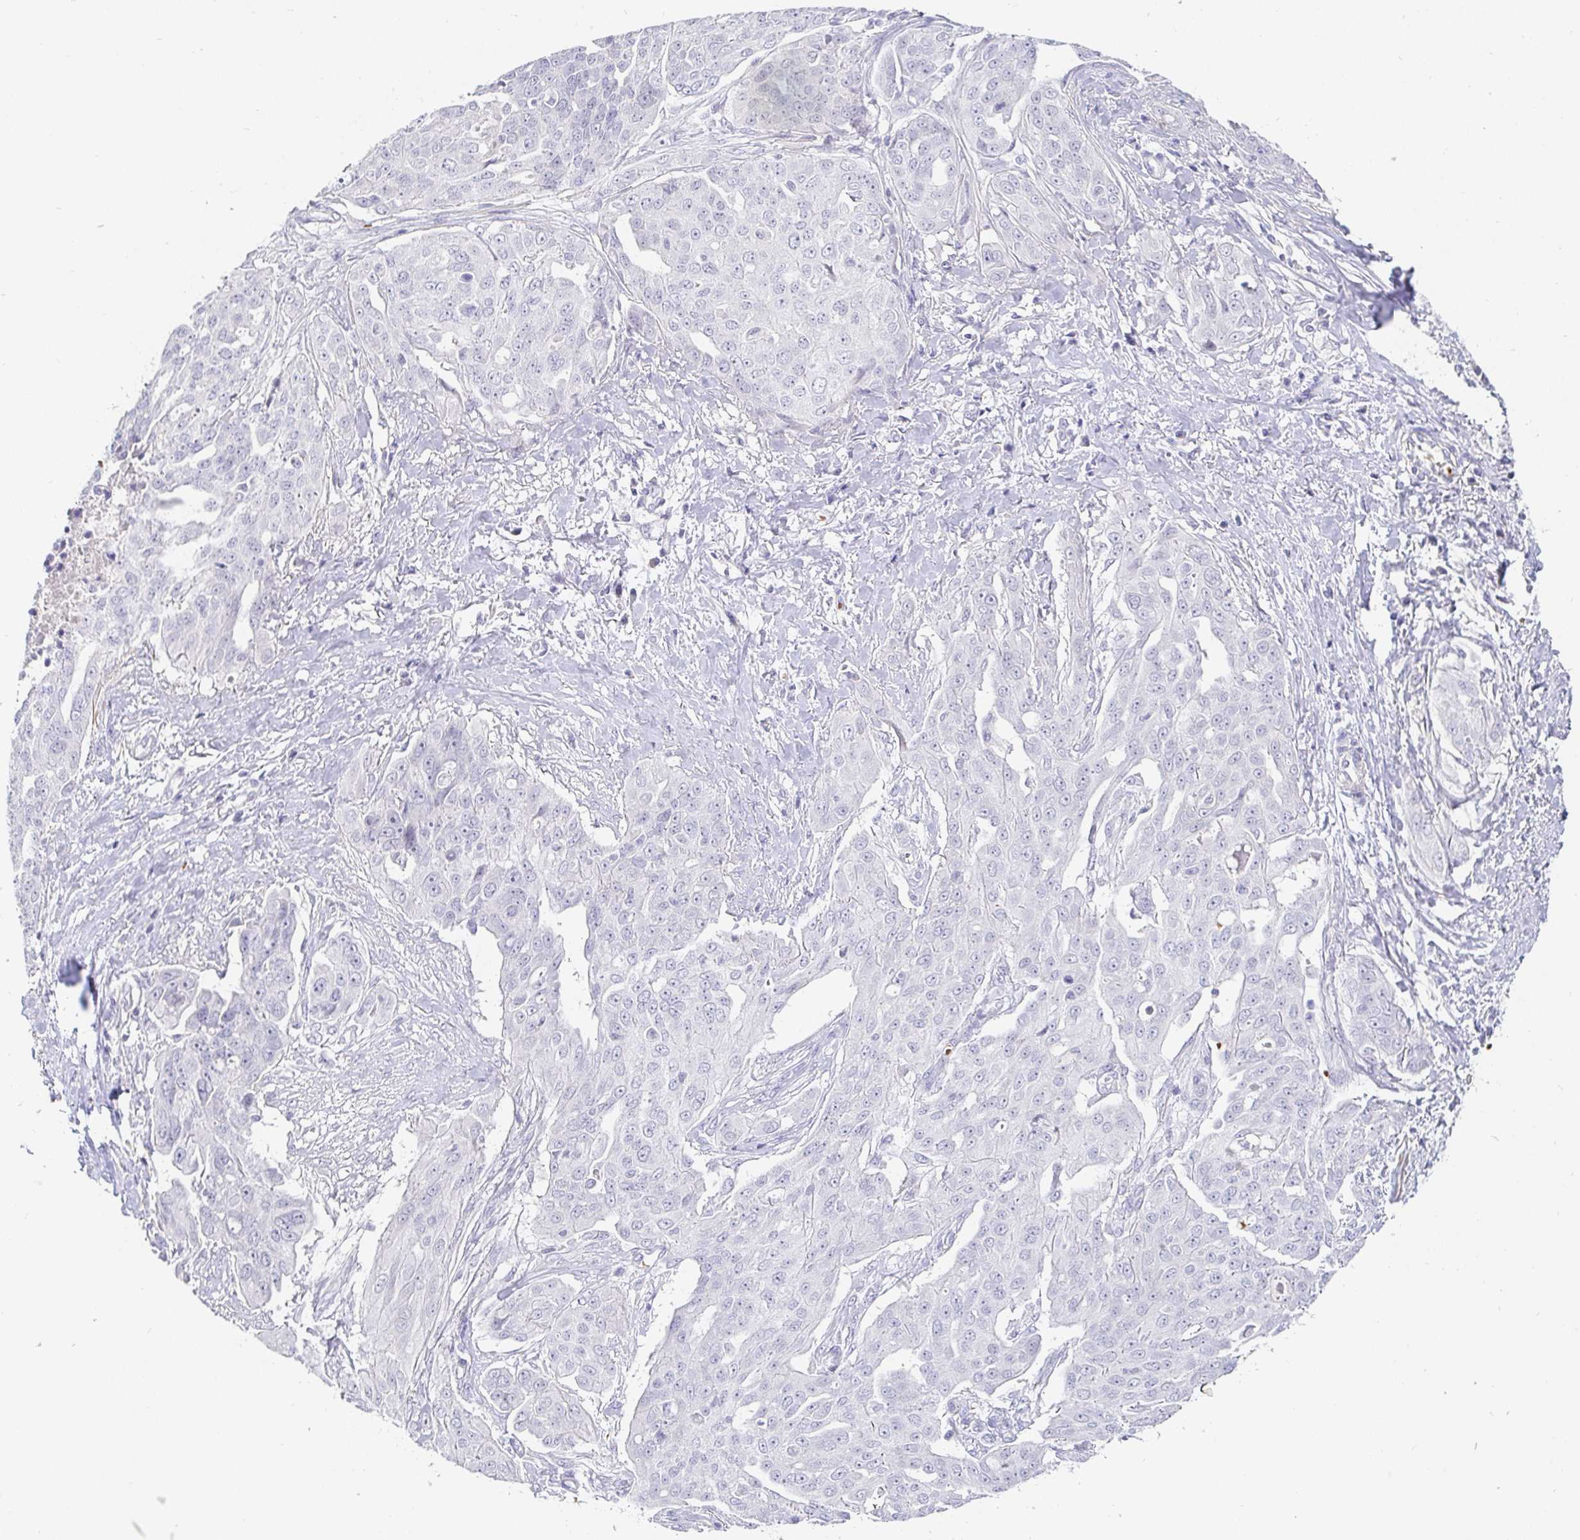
{"staining": {"intensity": "negative", "quantity": "none", "location": "none"}, "tissue": "ovarian cancer", "cell_type": "Tumor cells", "image_type": "cancer", "snomed": [{"axis": "morphology", "description": "Carcinoma, endometroid"}, {"axis": "topography", "description": "Ovary"}], "caption": "The image shows no staining of tumor cells in ovarian endometroid carcinoma.", "gene": "FGF21", "patient": {"sex": "female", "age": 70}}